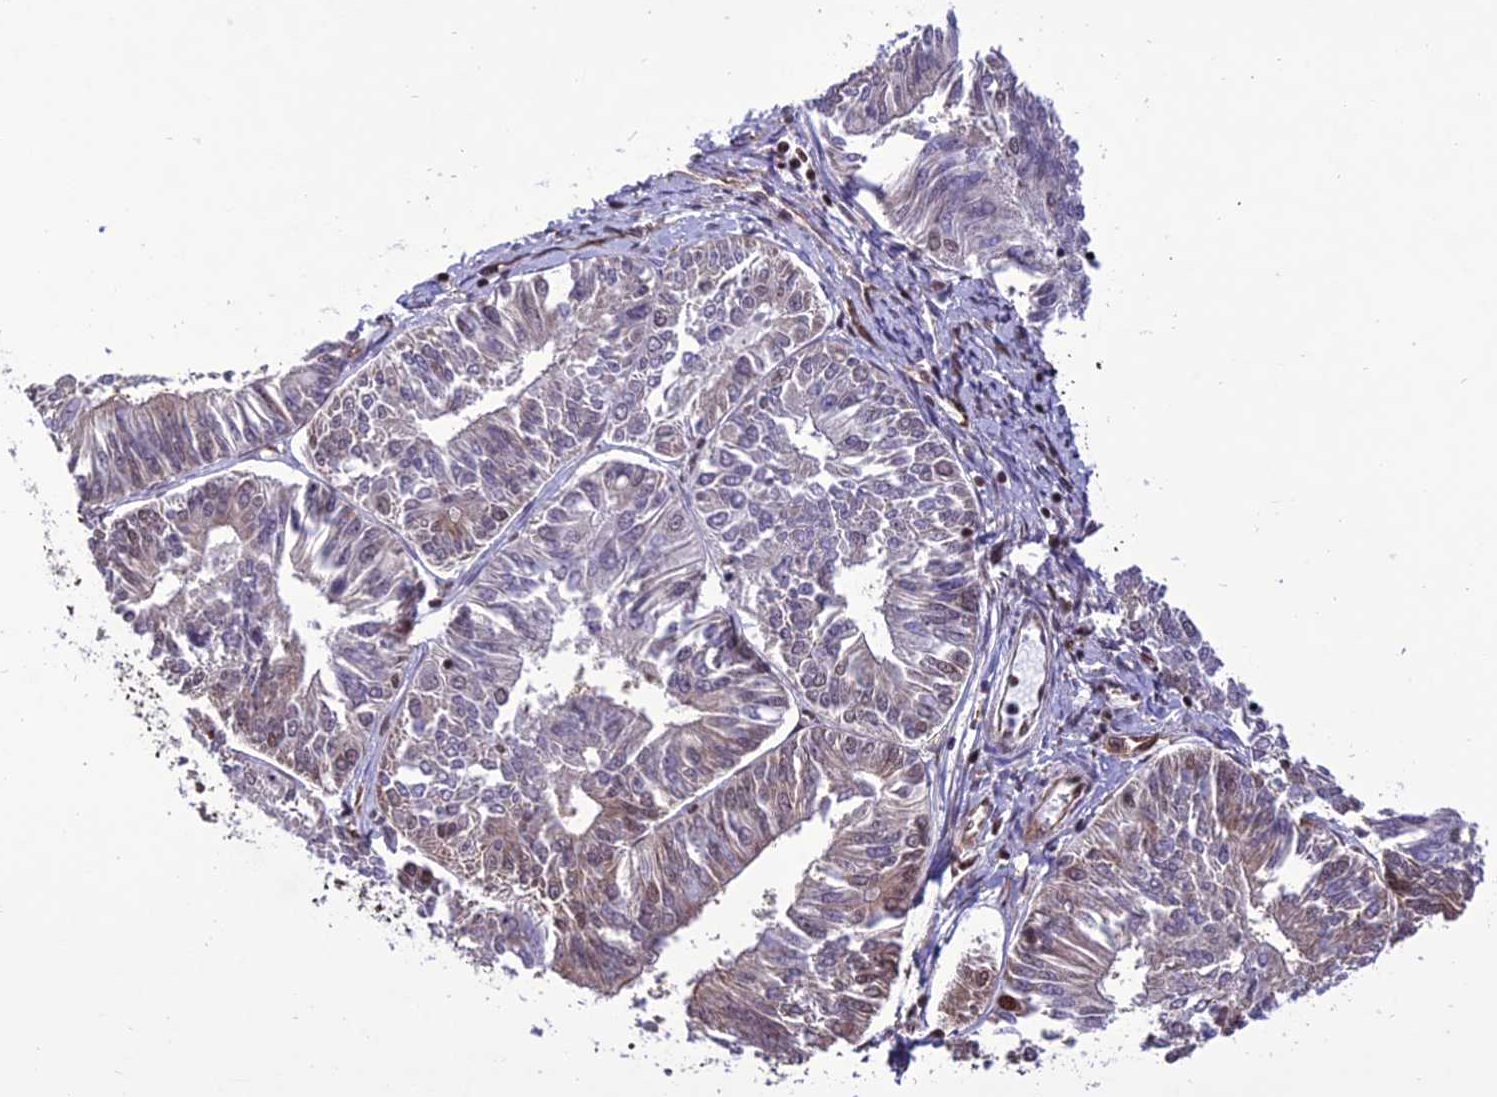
{"staining": {"intensity": "negative", "quantity": "none", "location": "none"}, "tissue": "endometrial cancer", "cell_type": "Tumor cells", "image_type": "cancer", "snomed": [{"axis": "morphology", "description": "Adenocarcinoma, NOS"}, {"axis": "topography", "description": "Endometrium"}], "caption": "Tumor cells show no significant protein positivity in endometrial adenocarcinoma.", "gene": "INO80E", "patient": {"sex": "female", "age": 58}}